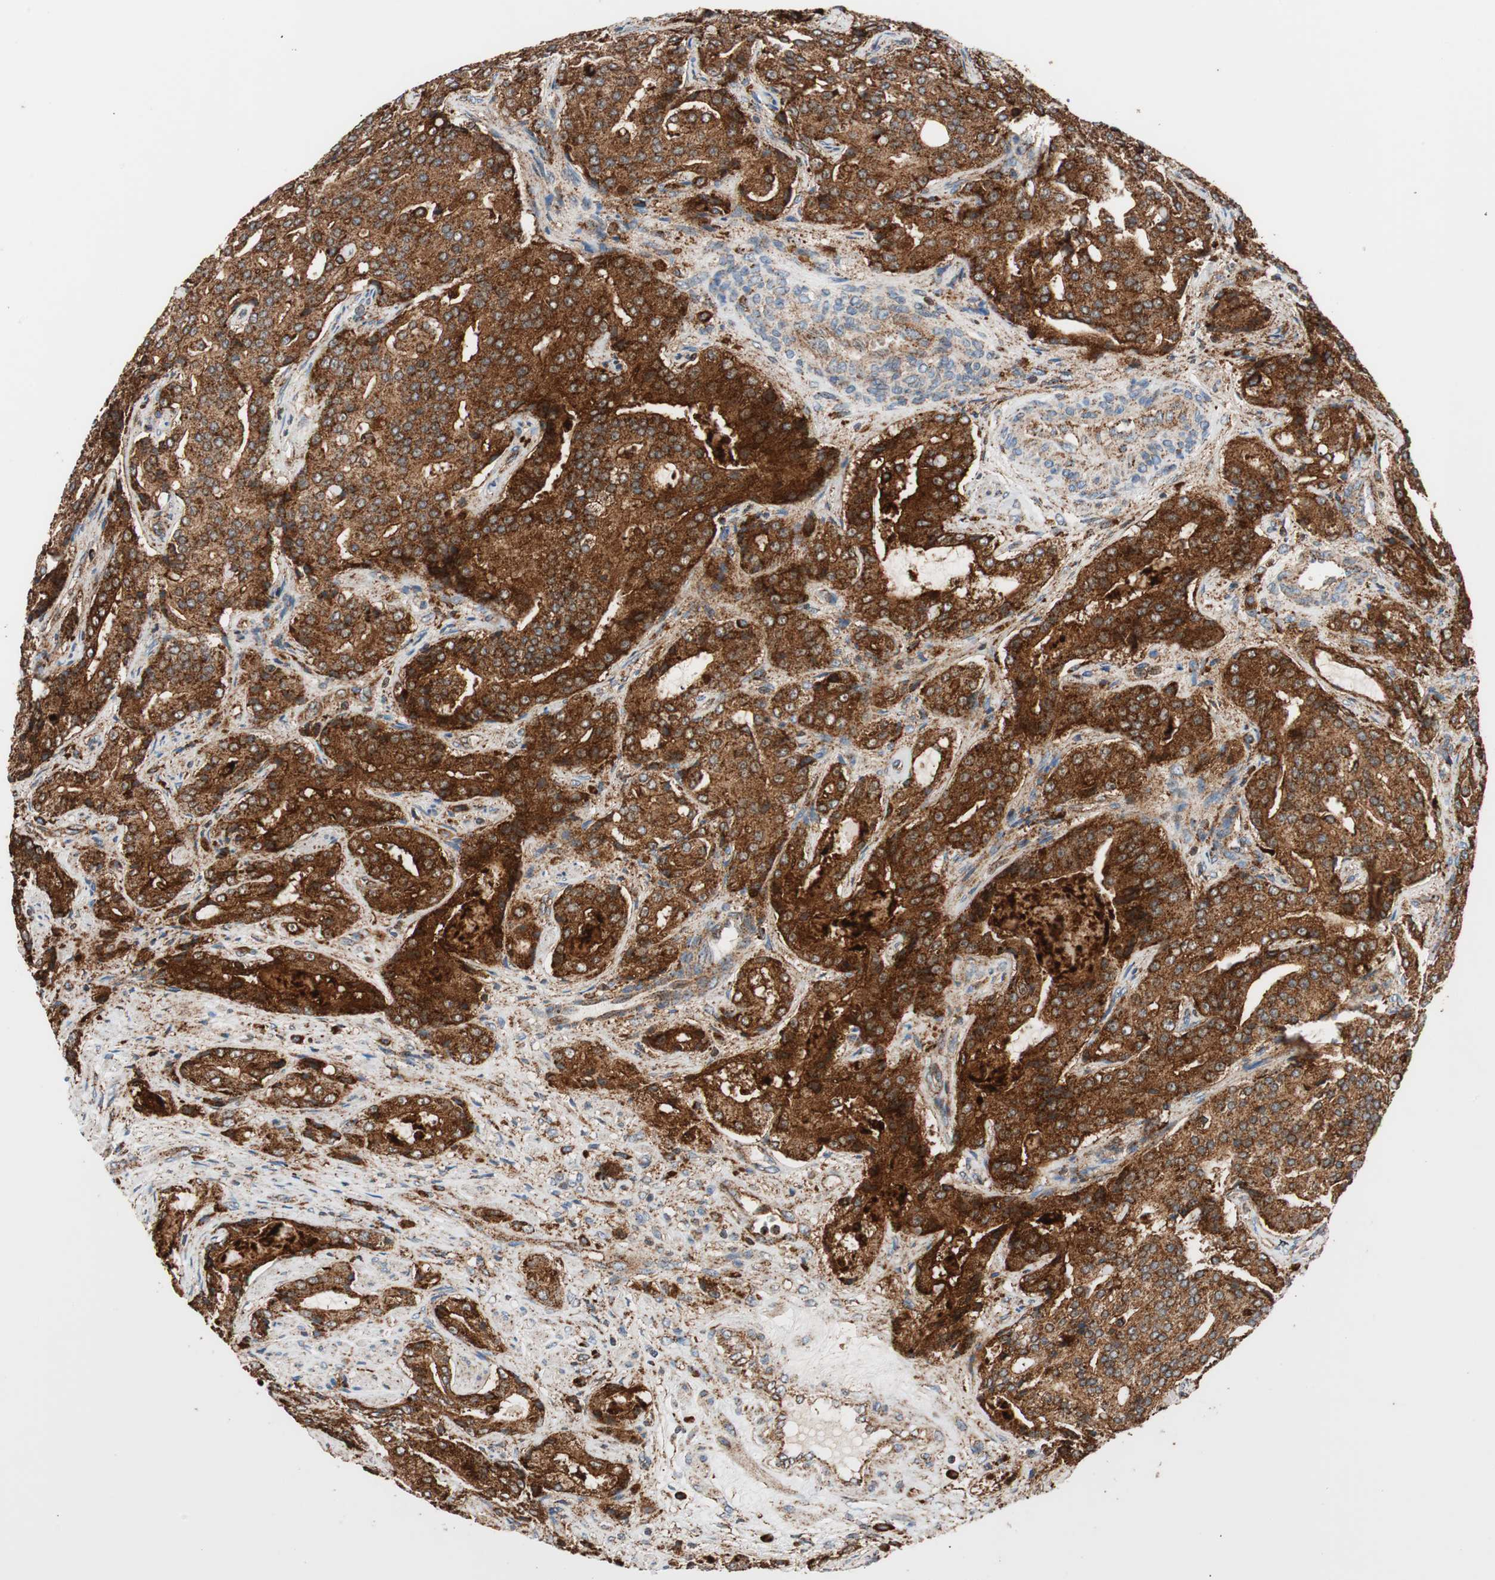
{"staining": {"intensity": "strong", "quantity": ">75%", "location": "cytoplasmic/membranous"}, "tissue": "prostate cancer", "cell_type": "Tumor cells", "image_type": "cancer", "snomed": [{"axis": "morphology", "description": "Adenocarcinoma, High grade"}, {"axis": "topography", "description": "Prostate"}], "caption": "This is an image of immunohistochemistry staining of prostate adenocarcinoma (high-grade), which shows strong expression in the cytoplasmic/membranous of tumor cells.", "gene": "LAMP1", "patient": {"sex": "male", "age": 72}}